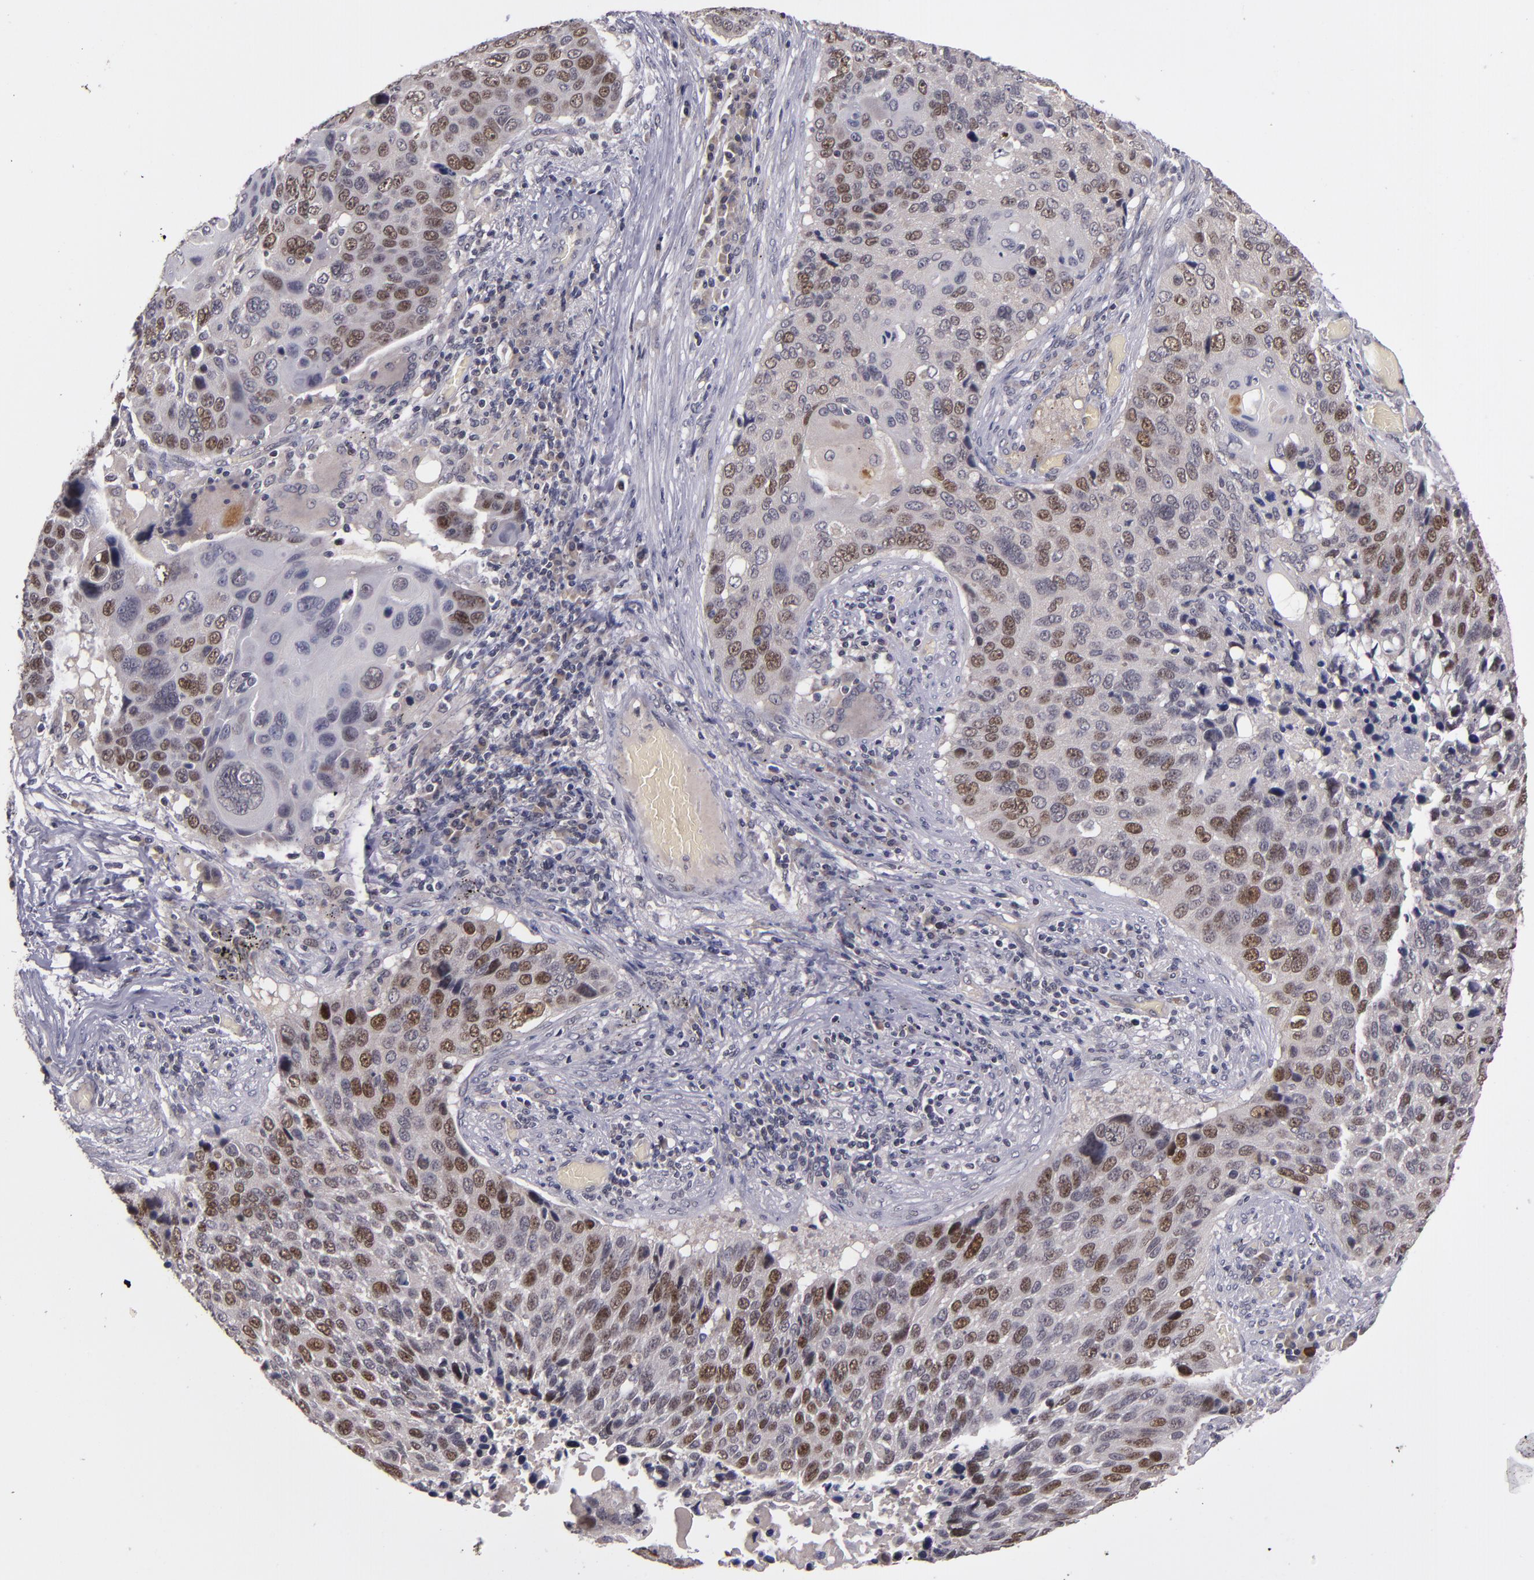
{"staining": {"intensity": "strong", "quantity": "25%-75%", "location": "nuclear"}, "tissue": "lung cancer", "cell_type": "Tumor cells", "image_type": "cancer", "snomed": [{"axis": "morphology", "description": "Squamous cell carcinoma, NOS"}, {"axis": "topography", "description": "Lung"}], "caption": "High-magnification brightfield microscopy of squamous cell carcinoma (lung) stained with DAB (brown) and counterstained with hematoxylin (blue). tumor cells exhibit strong nuclear staining is seen in approximately25%-75% of cells.", "gene": "CDC7", "patient": {"sex": "male", "age": 68}}